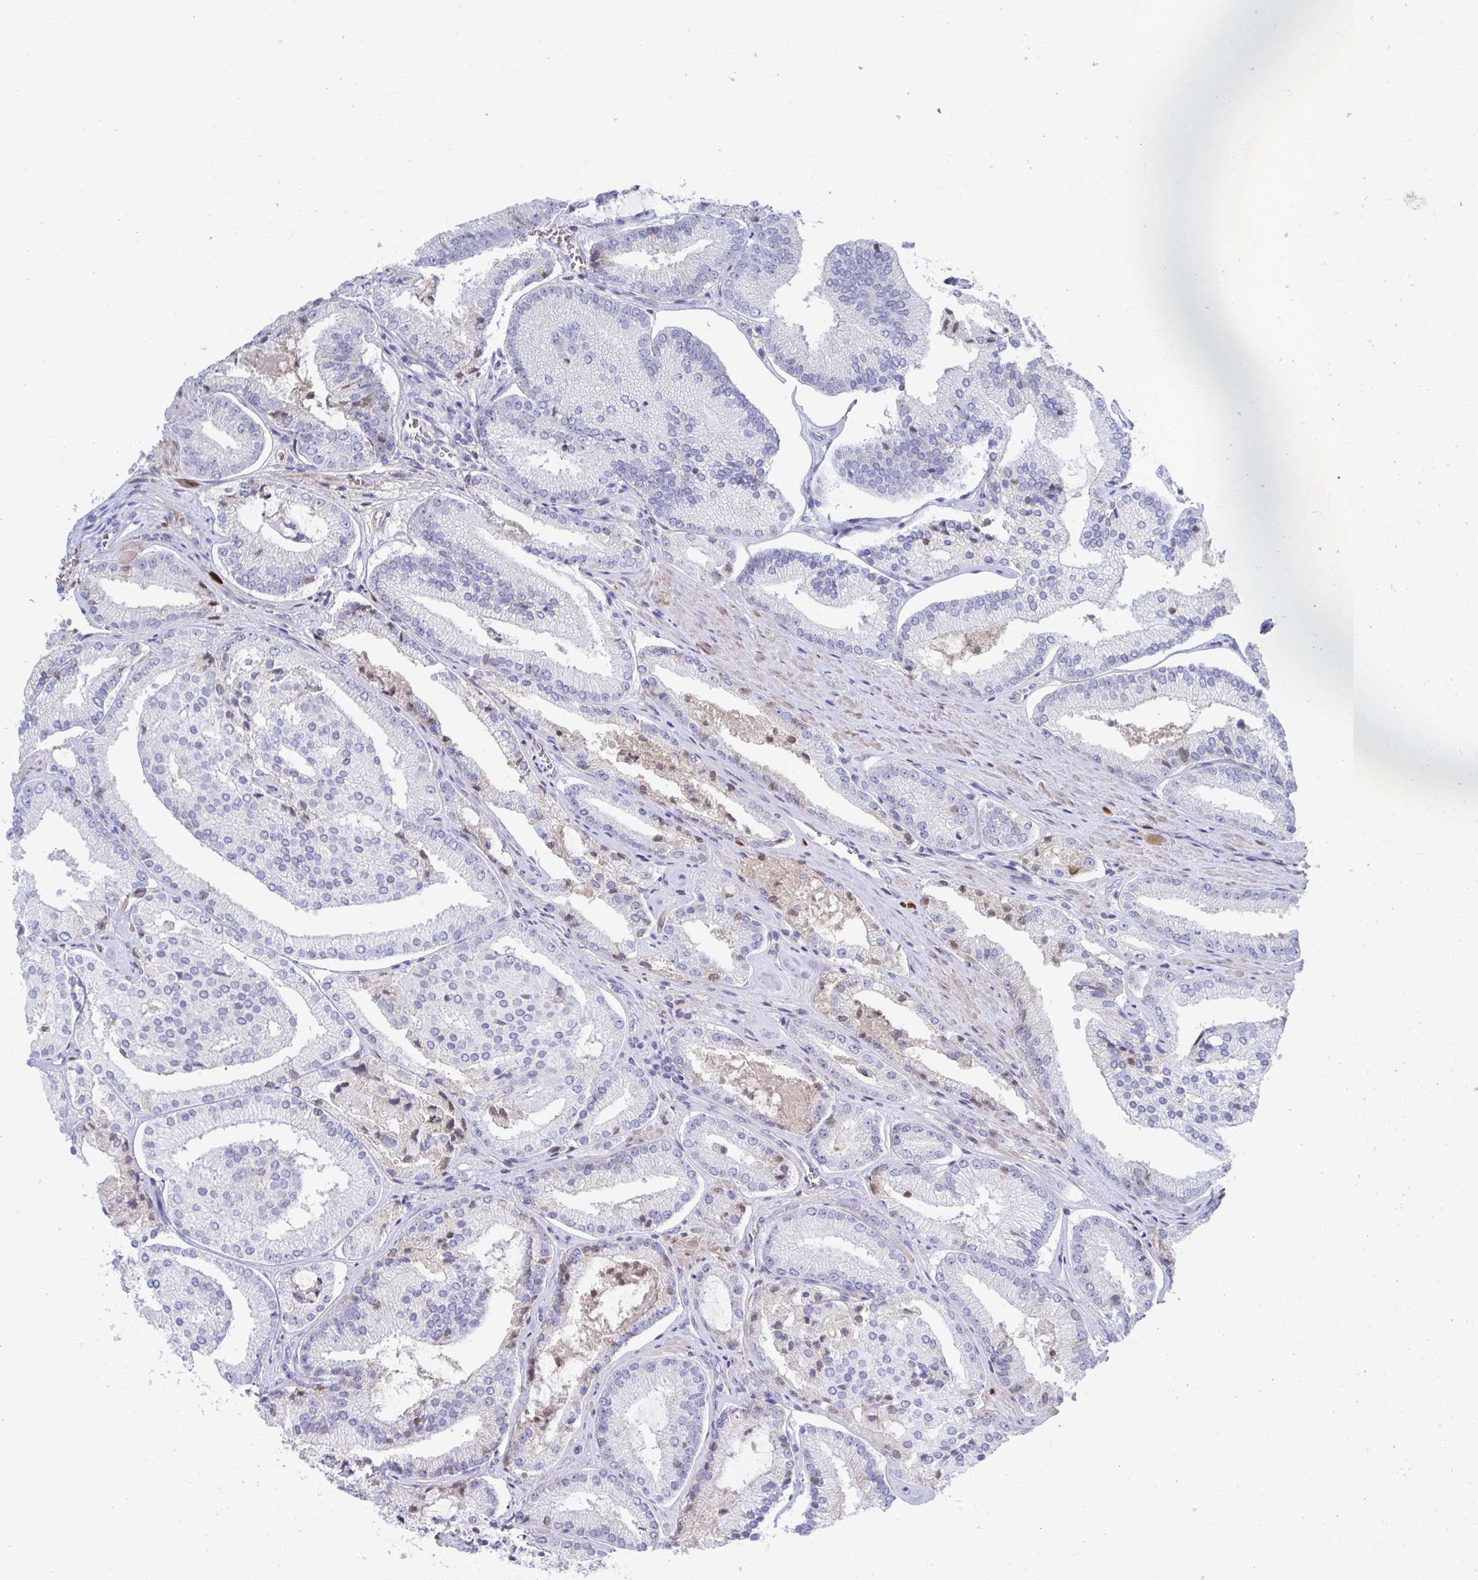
{"staining": {"intensity": "negative", "quantity": "none", "location": "none"}, "tissue": "prostate cancer", "cell_type": "Tumor cells", "image_type": "cancer", "snomed": [{"axis": "morphology", "description": "Adenocarcinoma, High grade"}, {"axis": "topography", "description": "Prostate"}], "caption": "Tumor cells show no significant protein positivity in prostate high-grade adenocarcinoma.", "gene": "TNFAIP6", "patient": {"sex": "male", "age": 73}}